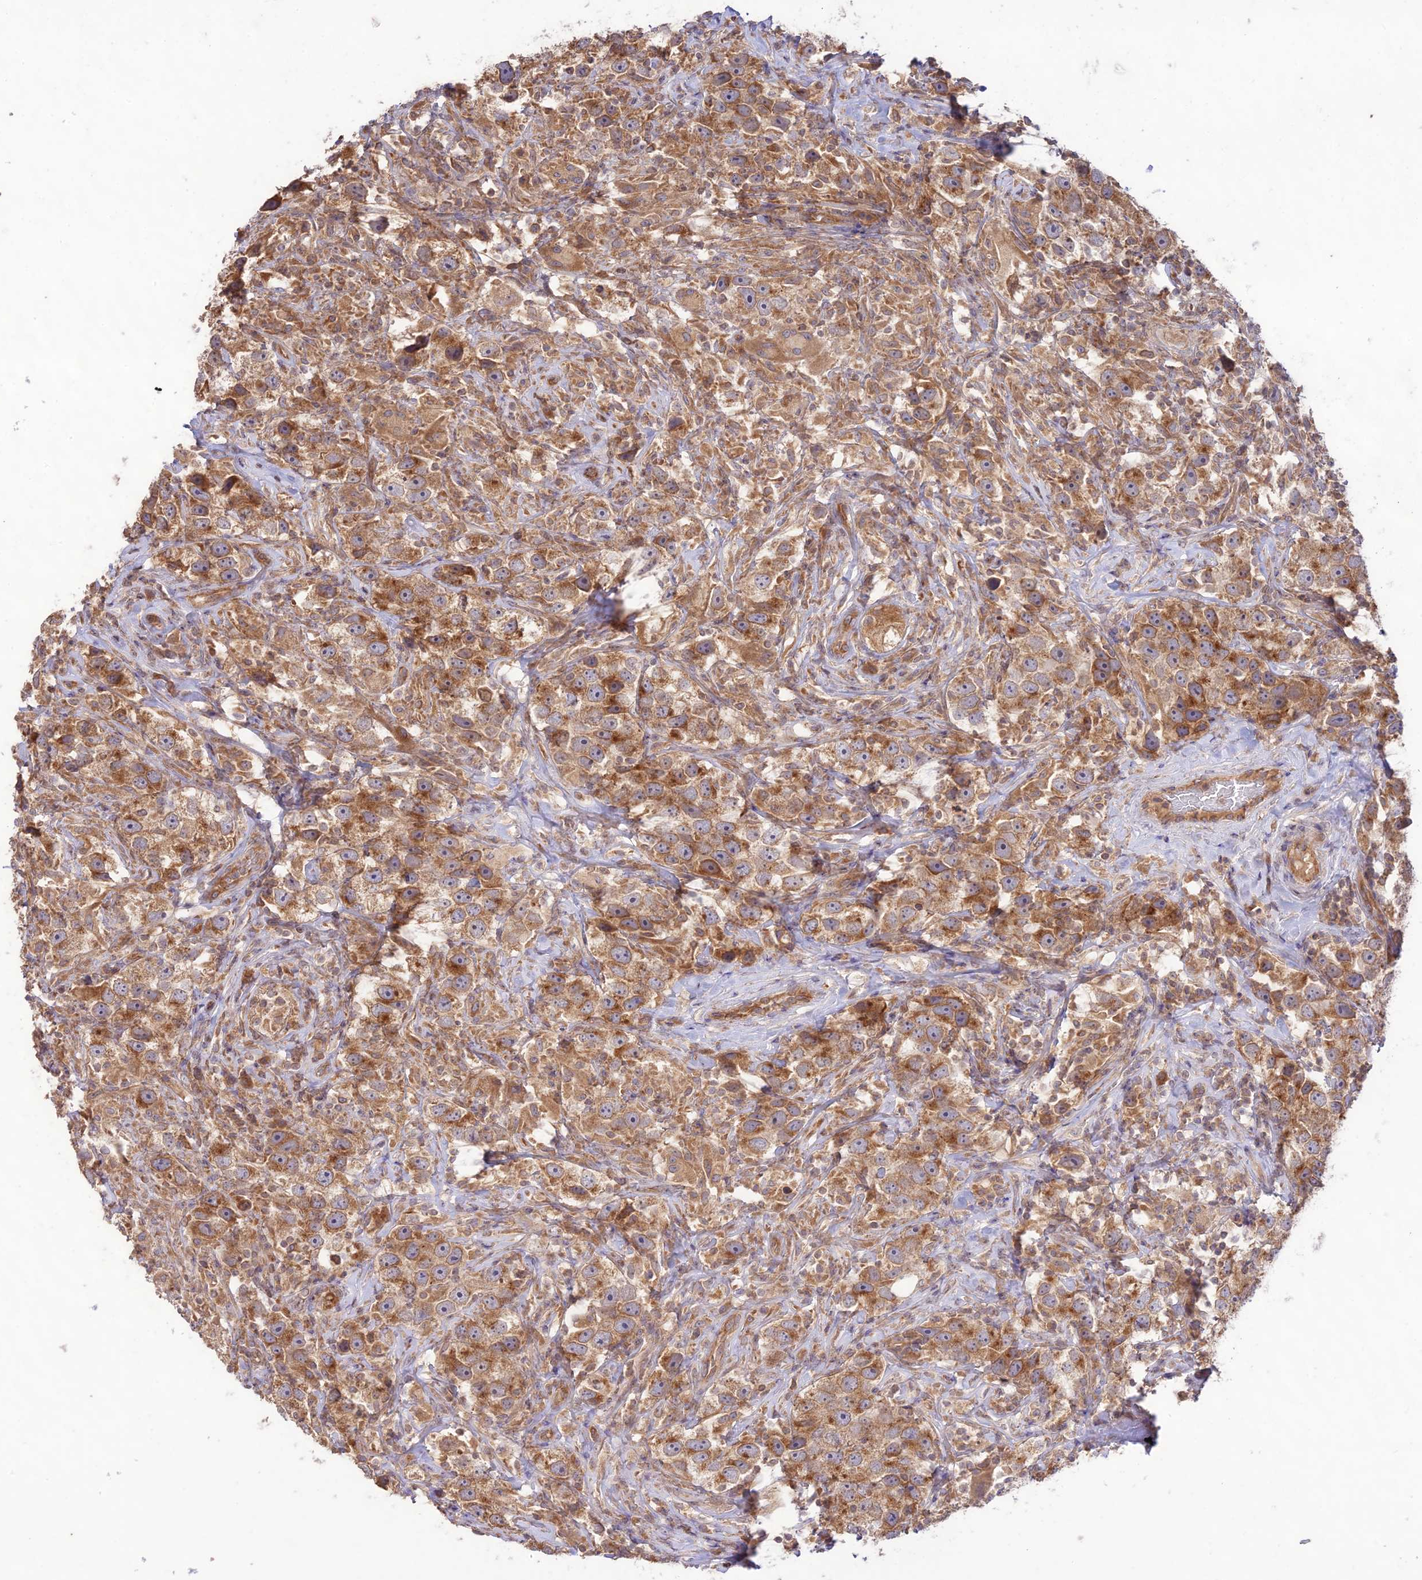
{"staining": {"intensity": "moderate", "quantity": ">75%", "location": "cytoplasmic/membranous"}, "tissue": "testis cancer", "cell_type": "Tumor cells", "image_type": "cancer", "snomed": [{"axis": "morphology", "description": "Seminoma, NOS"}, {"axis": "topography", "description": "Testis"}], "caption": "Testis cancer stained for a protein (brown) reveals moderate cytoplasmic/membranous positive expression in about >75% of tumor cells.", "gene": "TMEM259", "patient": {"sex": "male", "age": 49}}